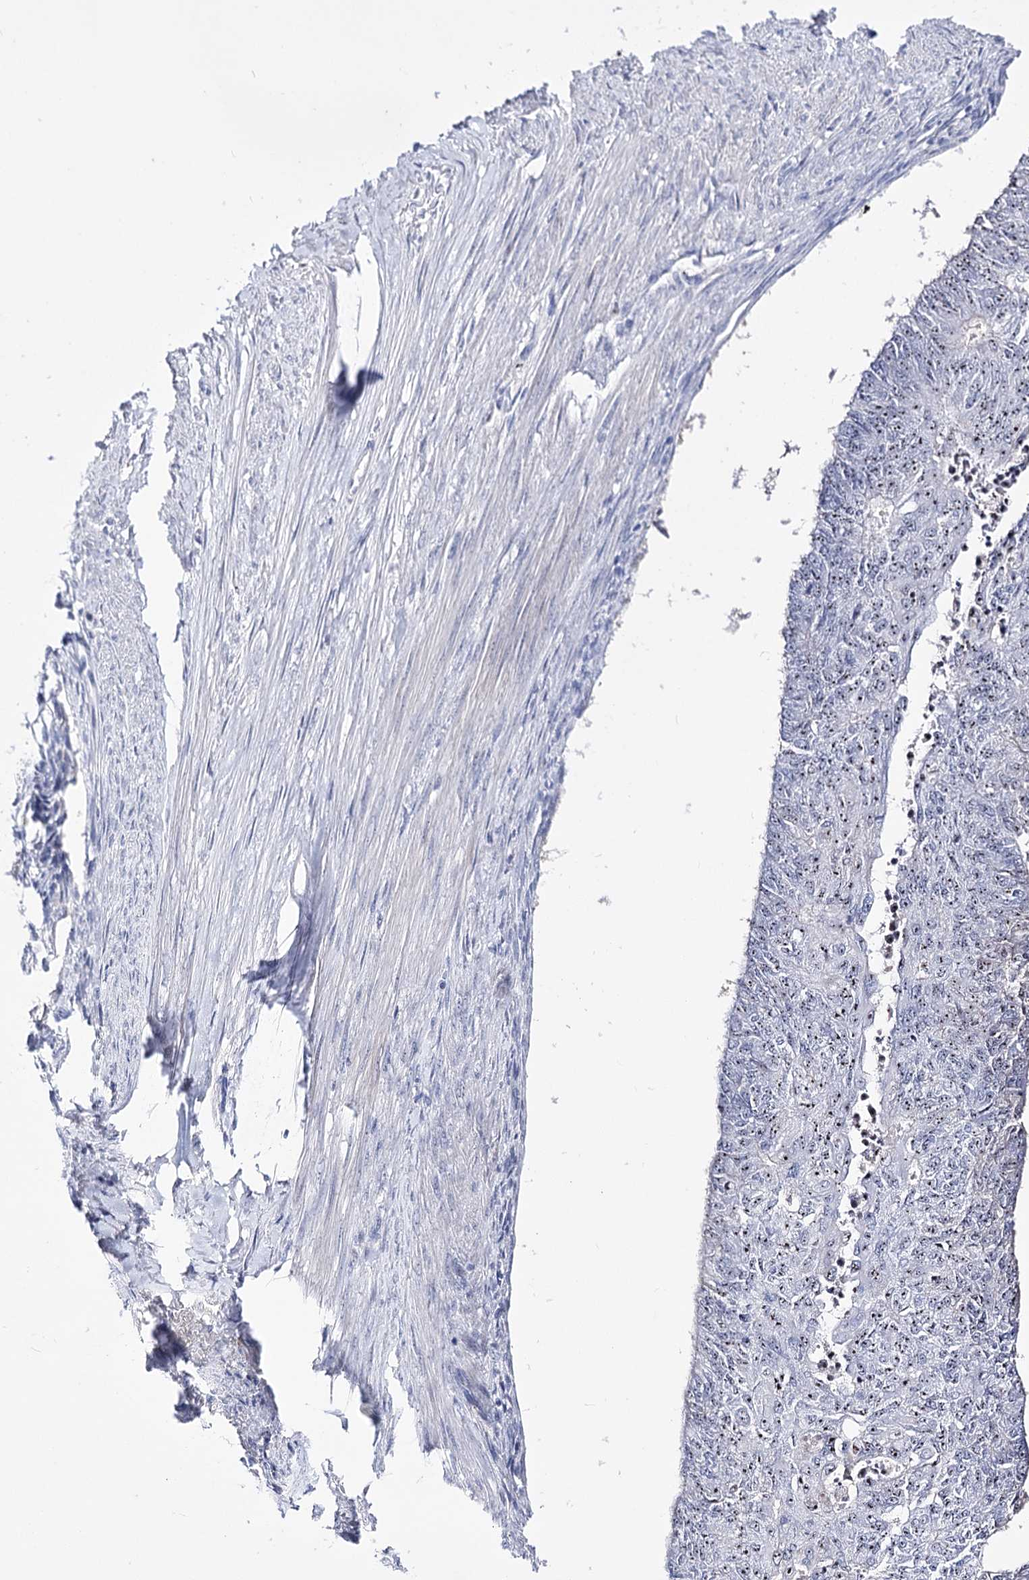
{"staining": {"intensity": "moderate", "quantity": ">75%", "location": "nuclear"}, "tissue": "endometrial cancer", "cell_type": "Tumor cells", "image_type": "cancer", "snomed": [{"axis": "morphology", "description": "Adenocarcinoma, NOS"}, {"axis": "topography", "description": "Endometrium"}], "caption": "Protein staining reveals moderate nuclear expression in about >75% of tumor cells in endometrial cancer (adenocarcinoma).", "gene": "PCGF5", "patient": {"sex": "female", "age": 32}}